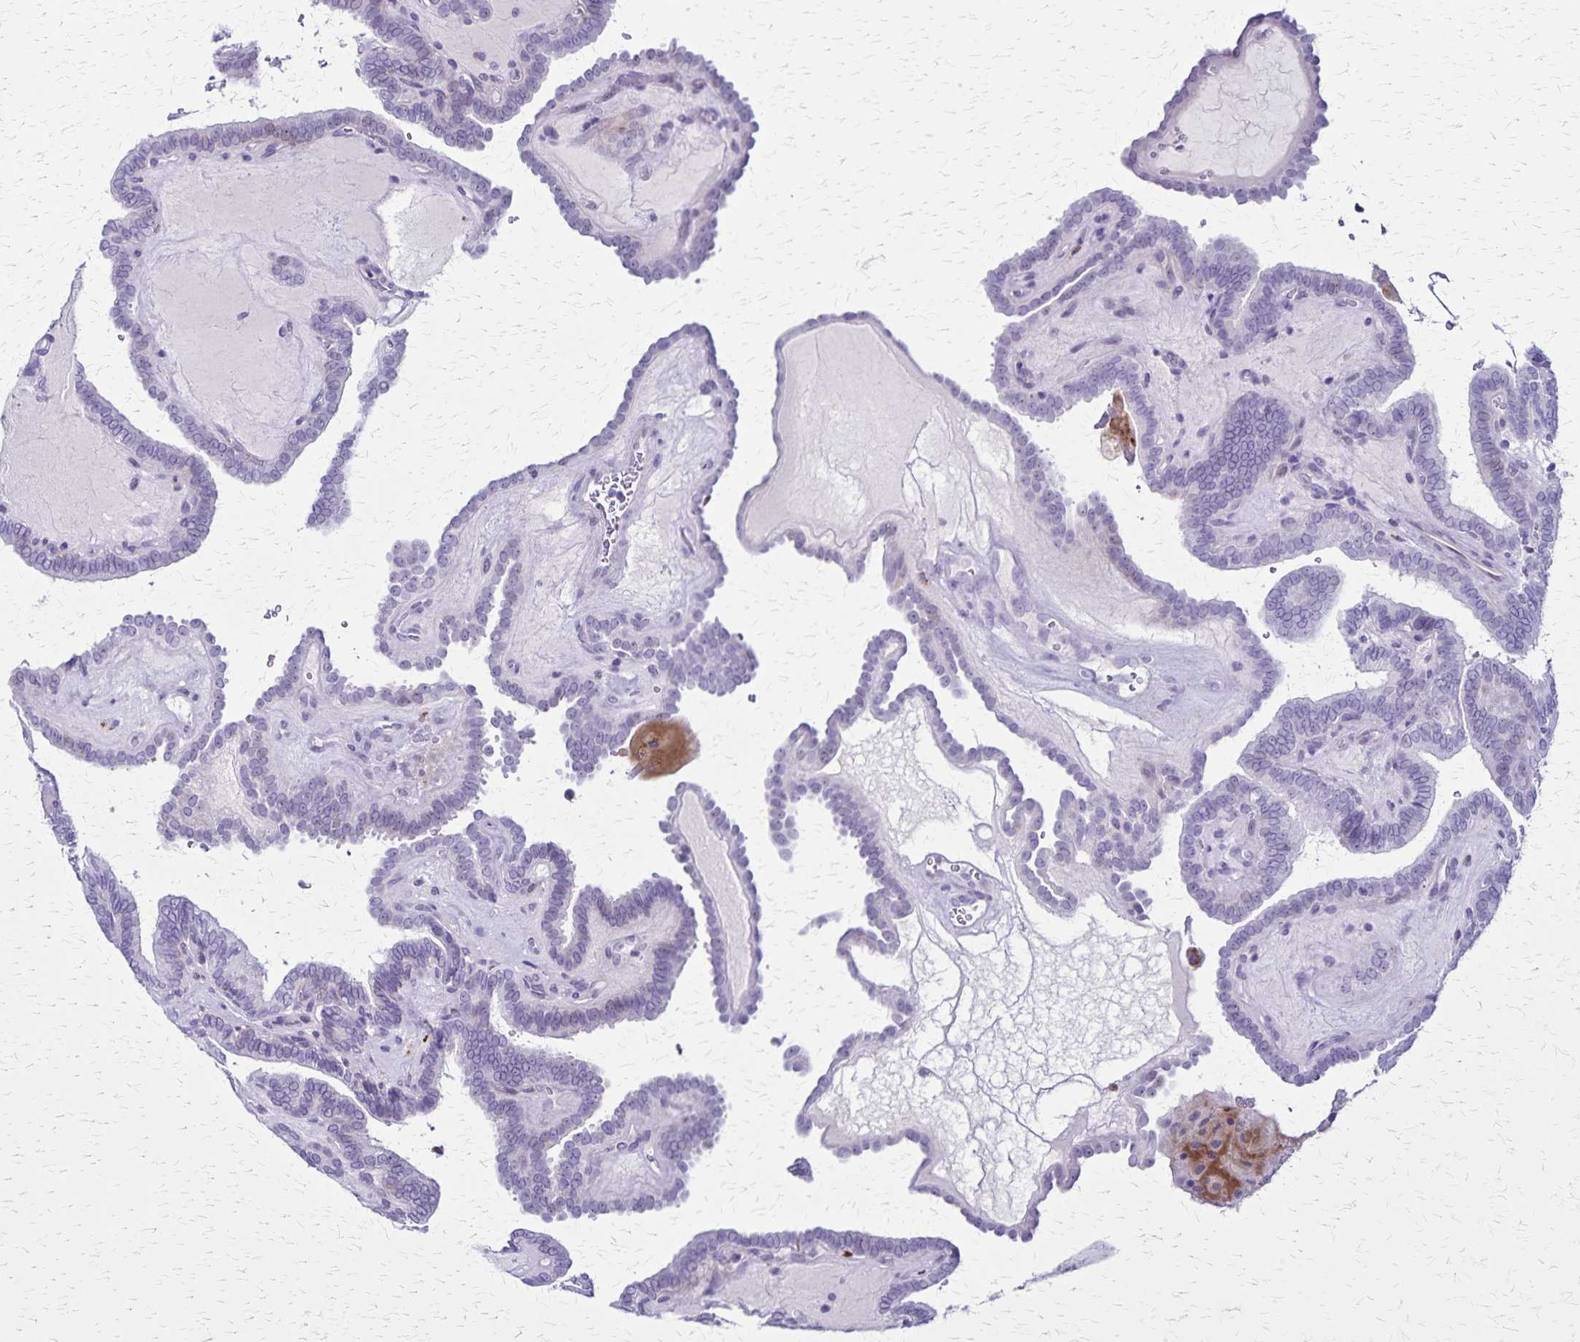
{"staining": {"intensity": "negative", "quantity": "none", "location": "none"}, "tissue": "thyroid cancer", "cell_type": "Tumor cells", "image_type": "cancer", "snomed": [{"axis": "morphology", "description": "Papillary adenocarcinoma, NOS"}, {"axis": "topography", "description": "Thyroid gland"}], "caption": "This is an immunohistochemistry (IHC) photomicrograph of human thyroid papillary adenocarcinoma. There is no expression in tumor cells.", "gene": "OR51B5", "patient": {"sex": "female", "age": 21}}